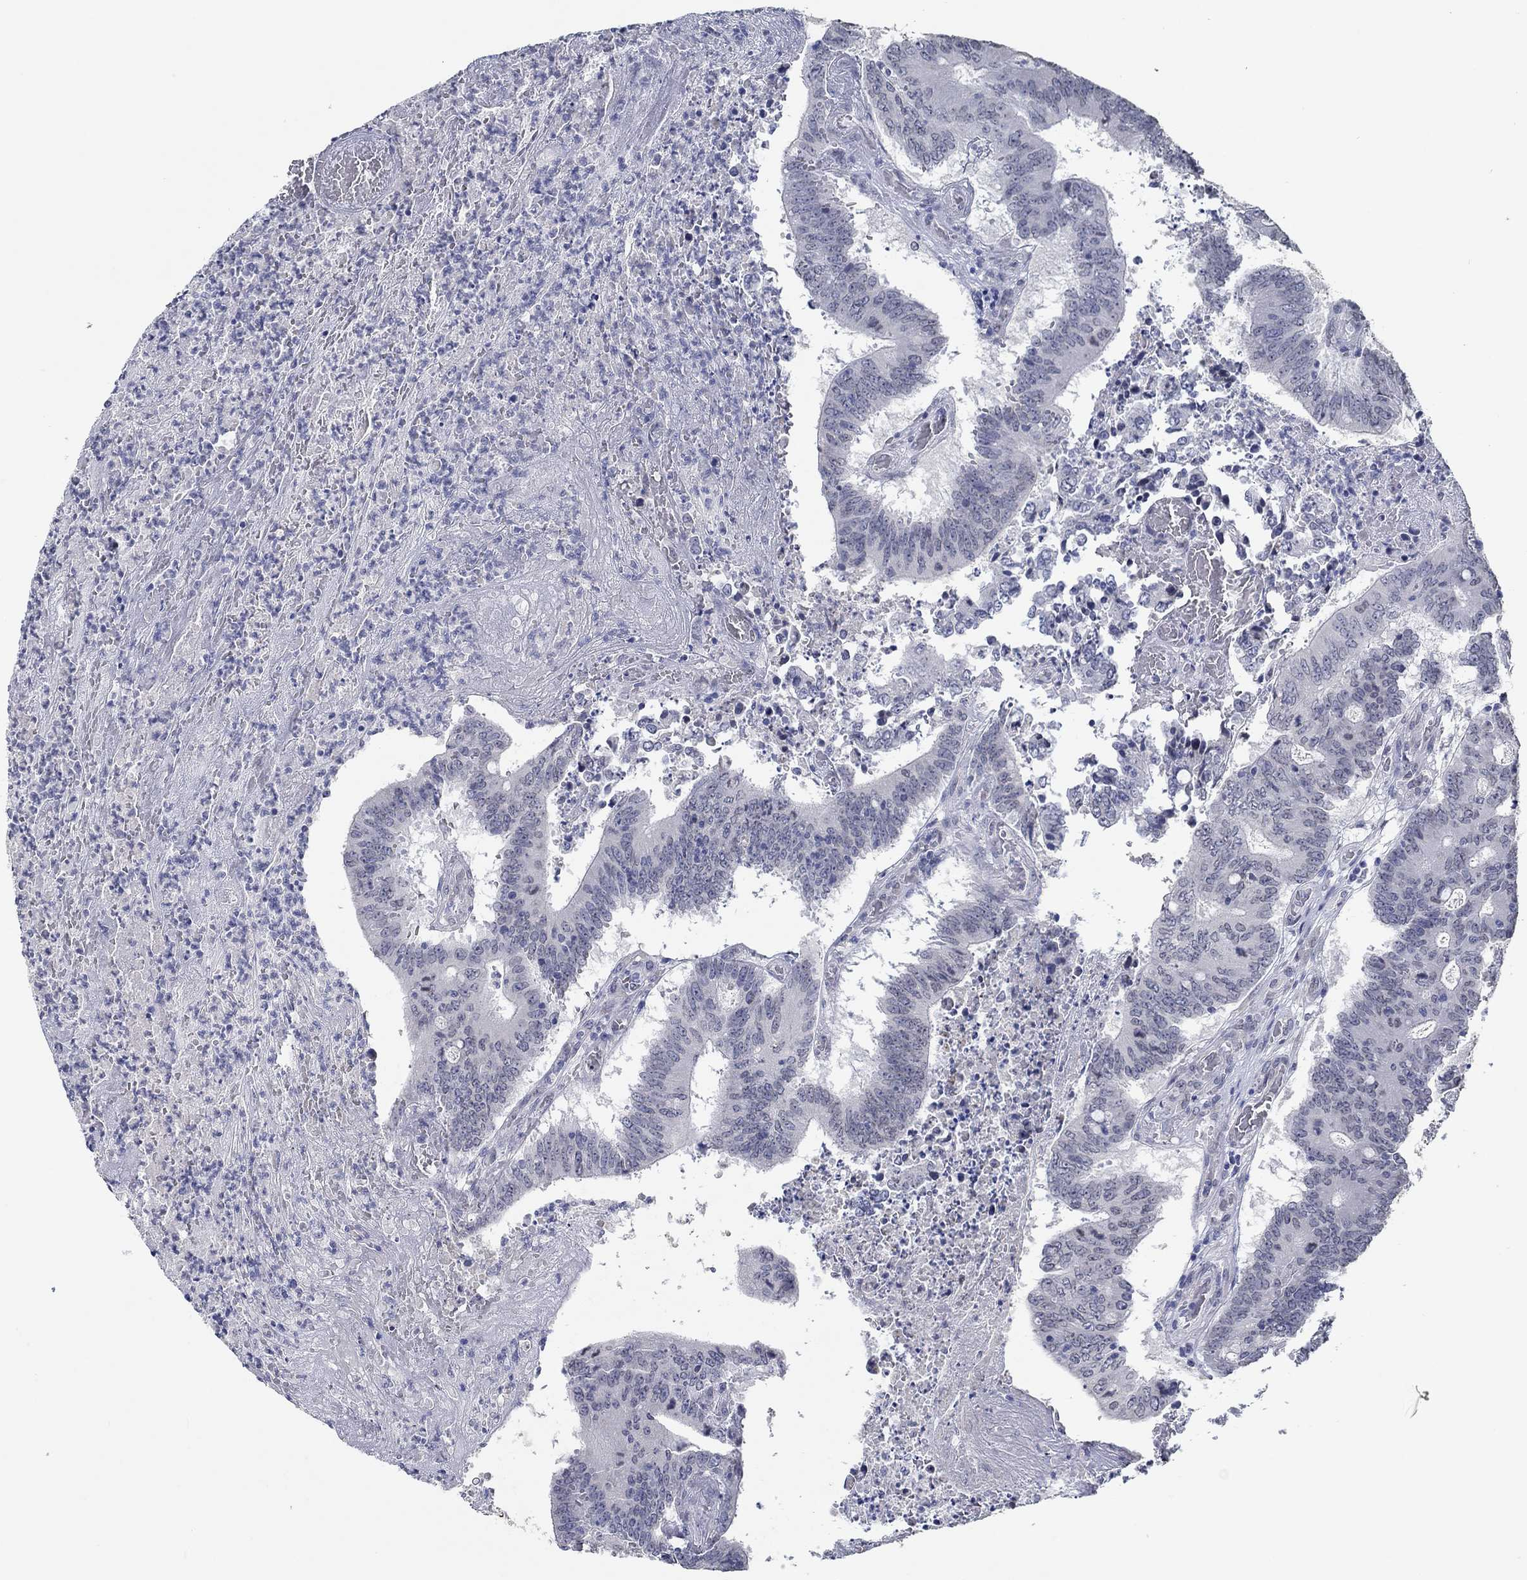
{"staining": {"intensity": "negative", "quantity": "none", "location": "none"}, "tissue": "colorectal cancer", "cell_type": "Tumor cells", "image_type": "cancer", "snomed": [{"axis": "morphology", "description": "Adenocarcinoma, NOS"}, {"axis": "topography", "description": "Colon"}], "caption": "Photomicrograph shows no significant protein positivity in tumor cells of colorectal cancer.", "gene": "NUP155", "patient": {"sex": "female", "age": 70}}